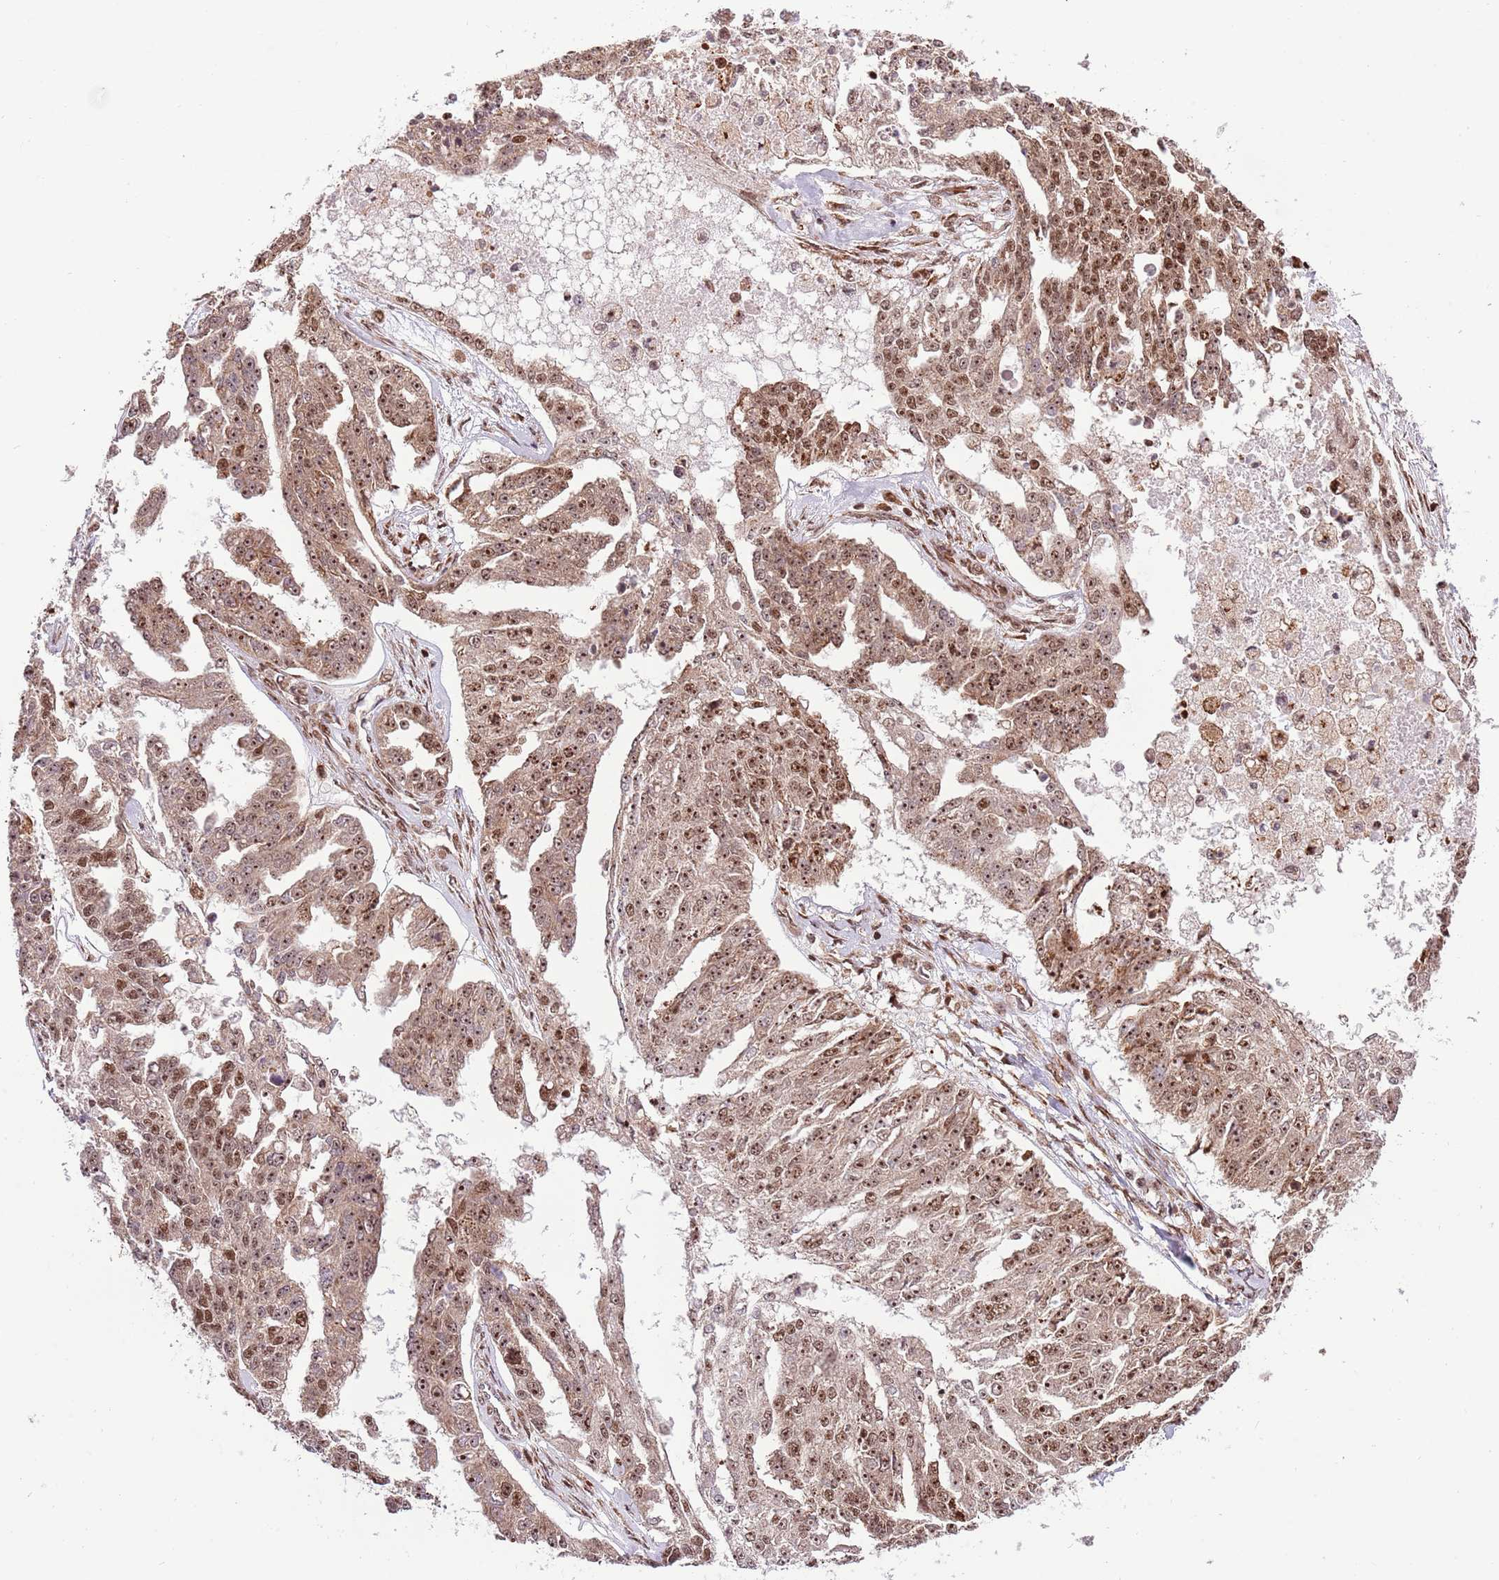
{"staining": {"intensity": "strong", "quantity": ">75%", "location": "nuclear"}, "tissue": "ovarian cancer", "cell_type": "Tumor cells", "image_type": "cancer", "snomed": [{"axis": "morphology", "description": "Cystadenocarcinoma, serous, NOS"}, {"axis": "topography", "description": "Ovary"}], "caption": "Ovarian serous cystadenocarcinoma stained with a protein marker displays strong staining in tumor cells.", "gene": "RIF1", "patient": {"sex": "female", "age": 58}}